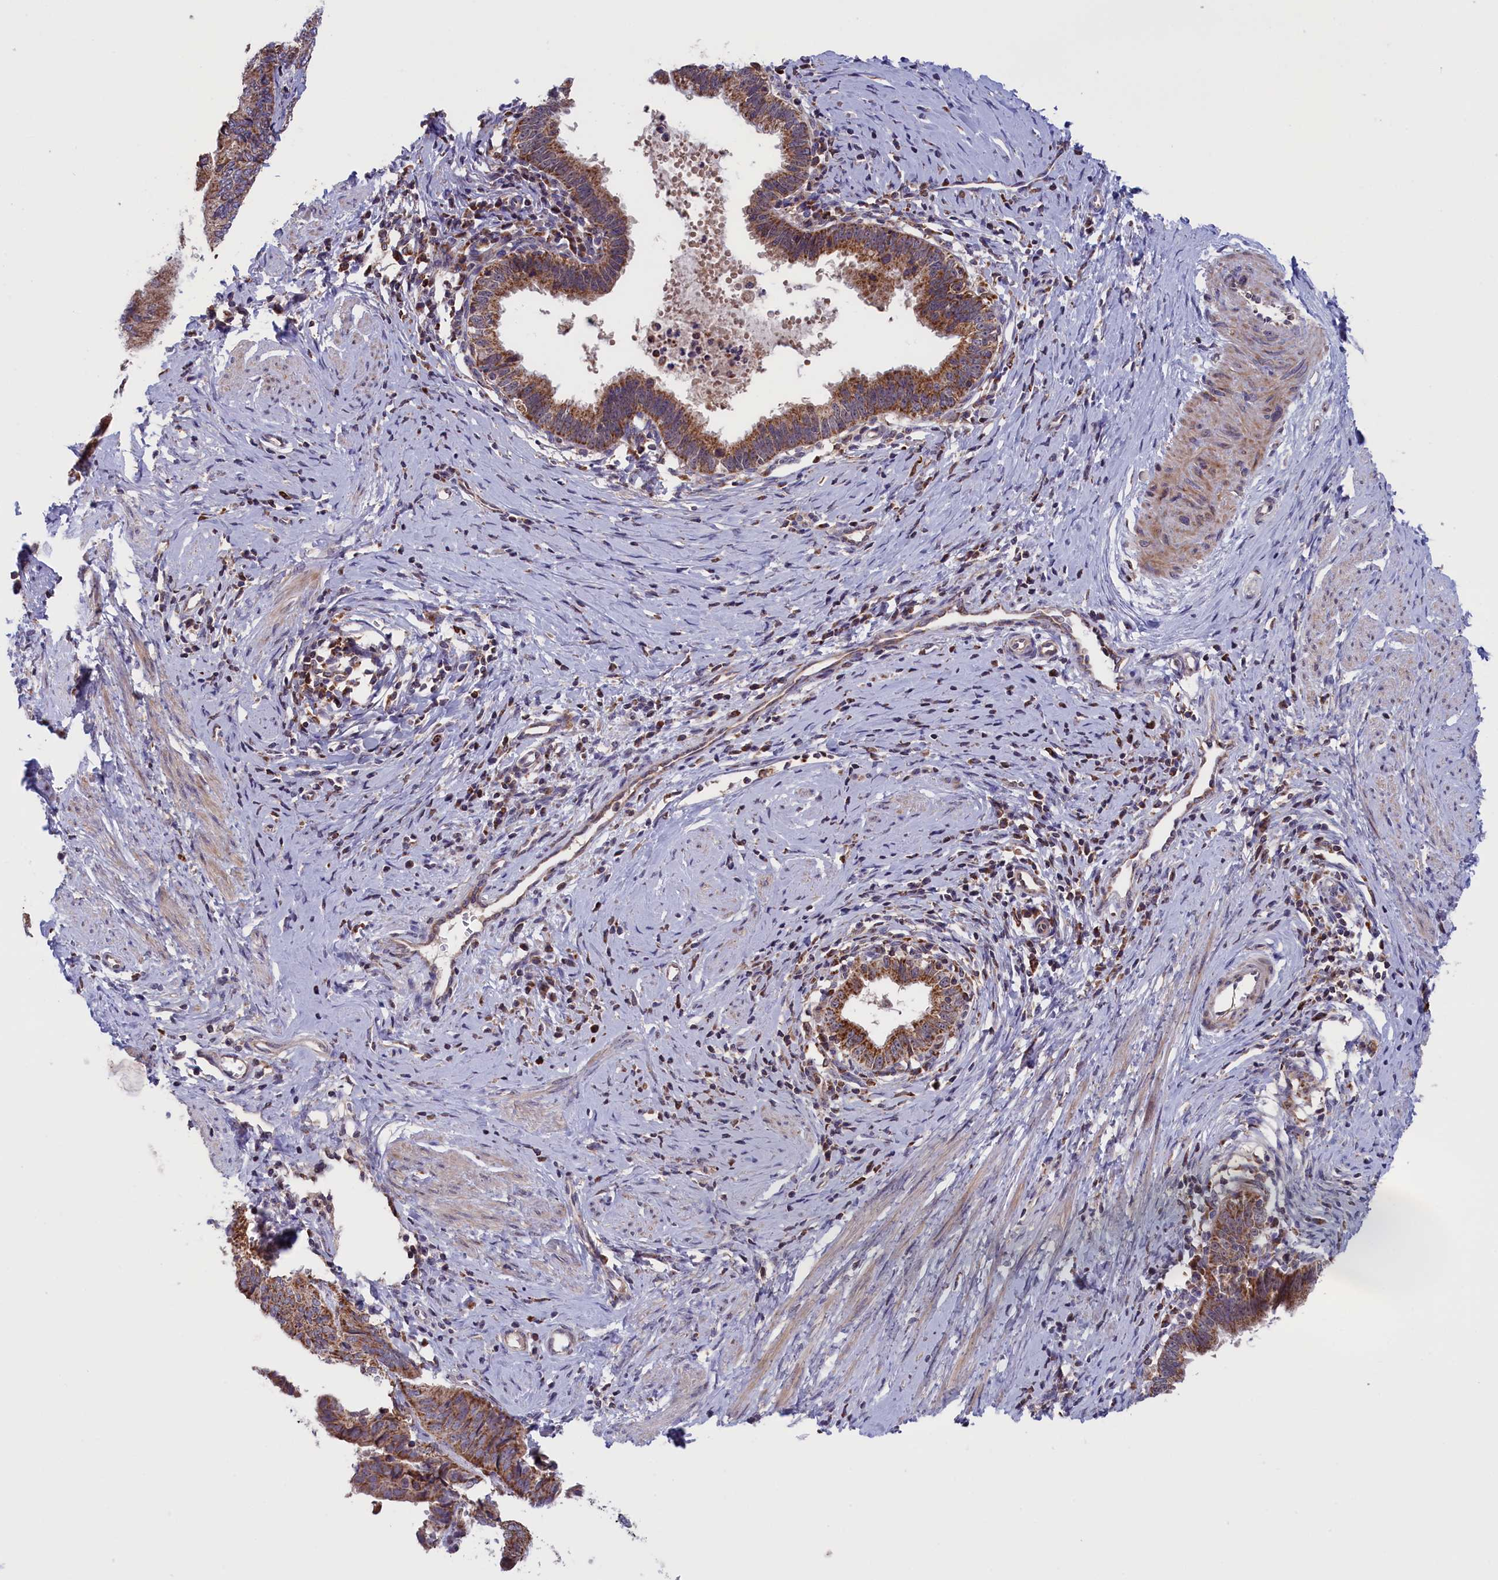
{"staining": {"intensity": "moderate", "quantity": ">75%", "location": "cytoplasmic/membranous"}, "tissue": "cervical cancer", "cell_type": "Tumor cells", "image_type": "cancer", "snomed": [{"axis": "morphology", "description": "Adenocarcinoma, NOS"}, {"axis": "topography", "description": "Cervix"}], "caption": "A brown stain shows moderate cytoplasmic/membranous expression of a protein in cervical cancer tumor cells. (Brightfield microscopy of DAB IHC at high magnification).", "gene": "TIMM44", "patient": {"sex": "female", "age": 36}}